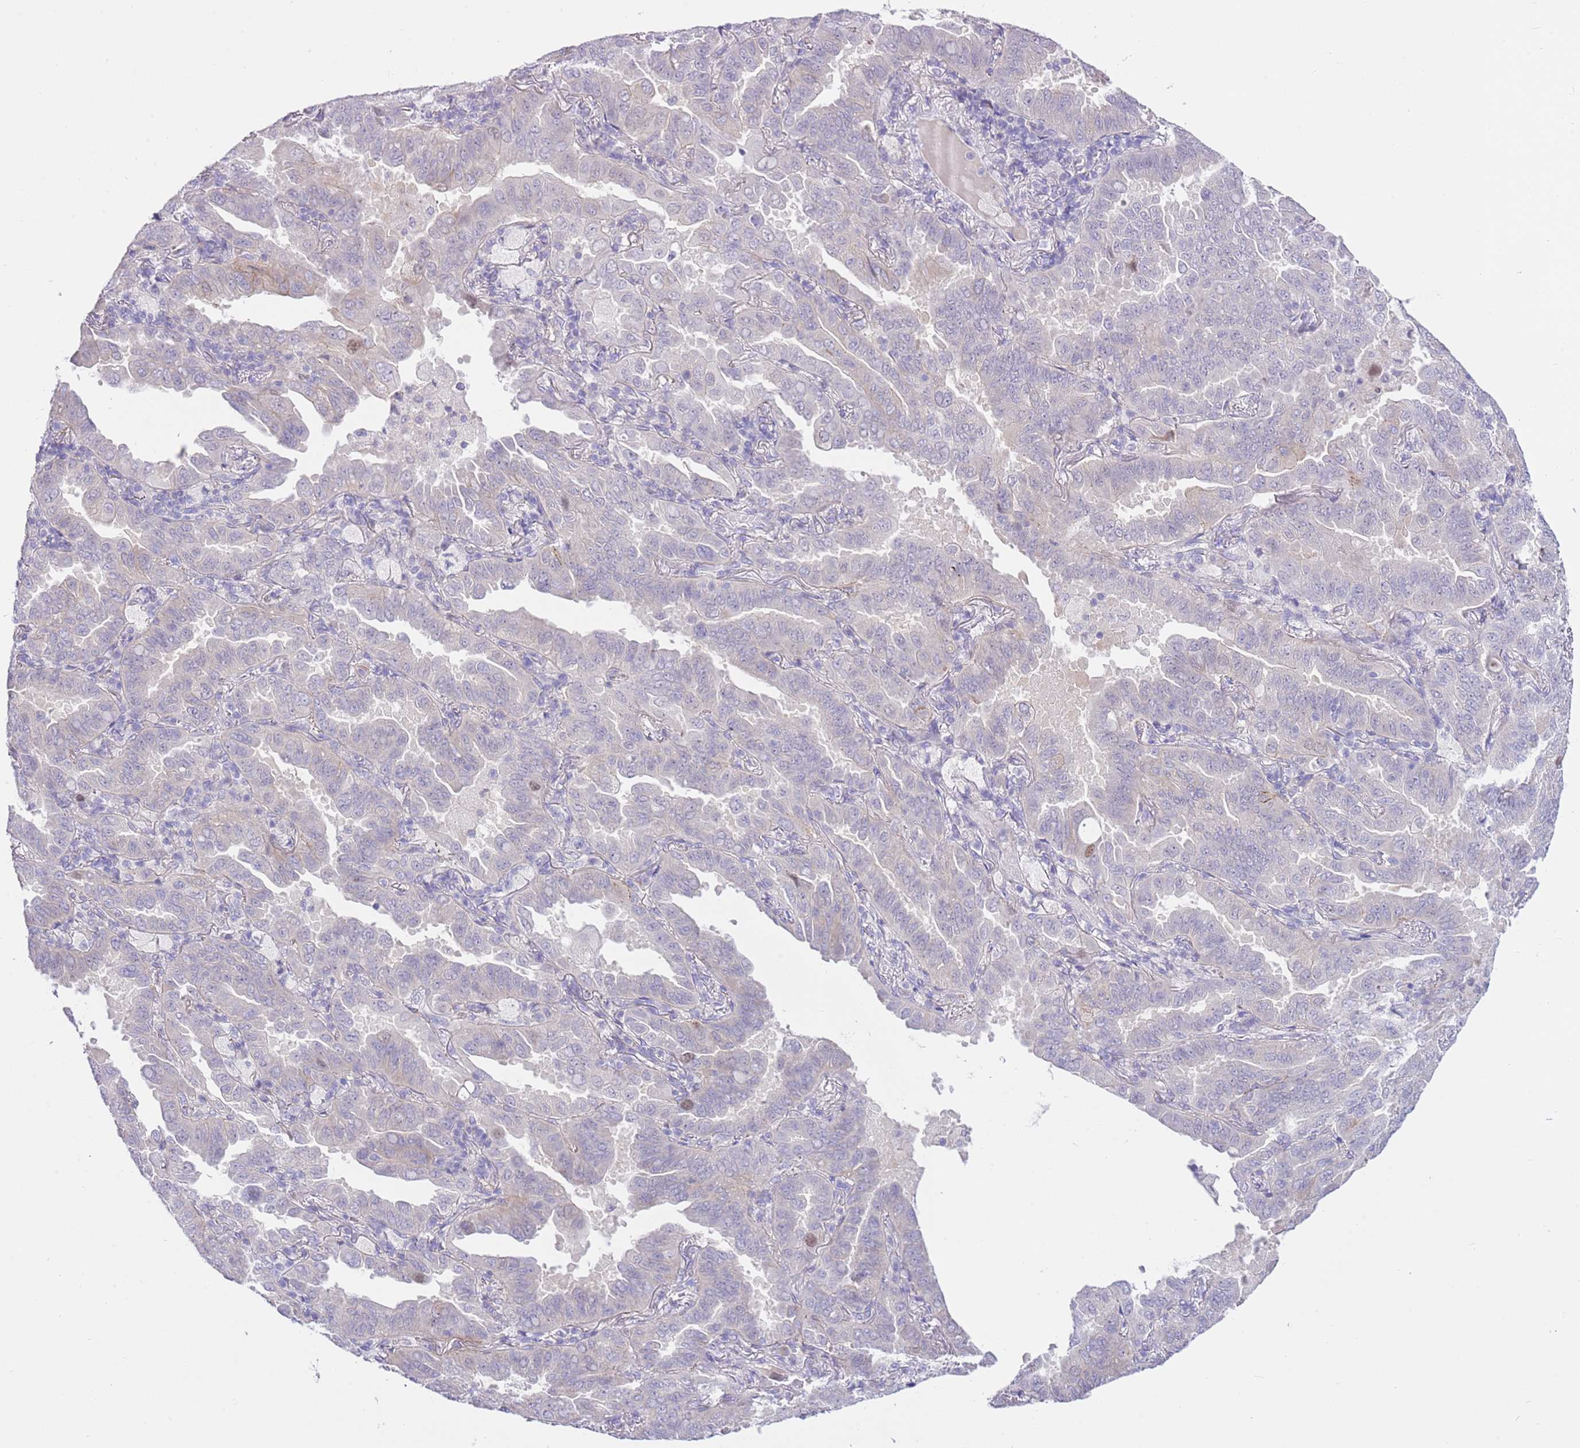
{"staining": {"intensity": "negative", "quantity": "none", "location": "none"}, "tissue": "lung cancer", "cell_type": "Tumor cells", "image_type": "cancer", "snomed": [{"axis": "morphology", "description": "Adenocarcinoma, NOS"}, {"axis": "topography", "description": "Lung"}], "caption": "This is an IHC histopathology image of lung cancer. There is no positivity in tumor cells.", "gene": "FBRSL1", "patient": {"sex": "male", "age": 64}}